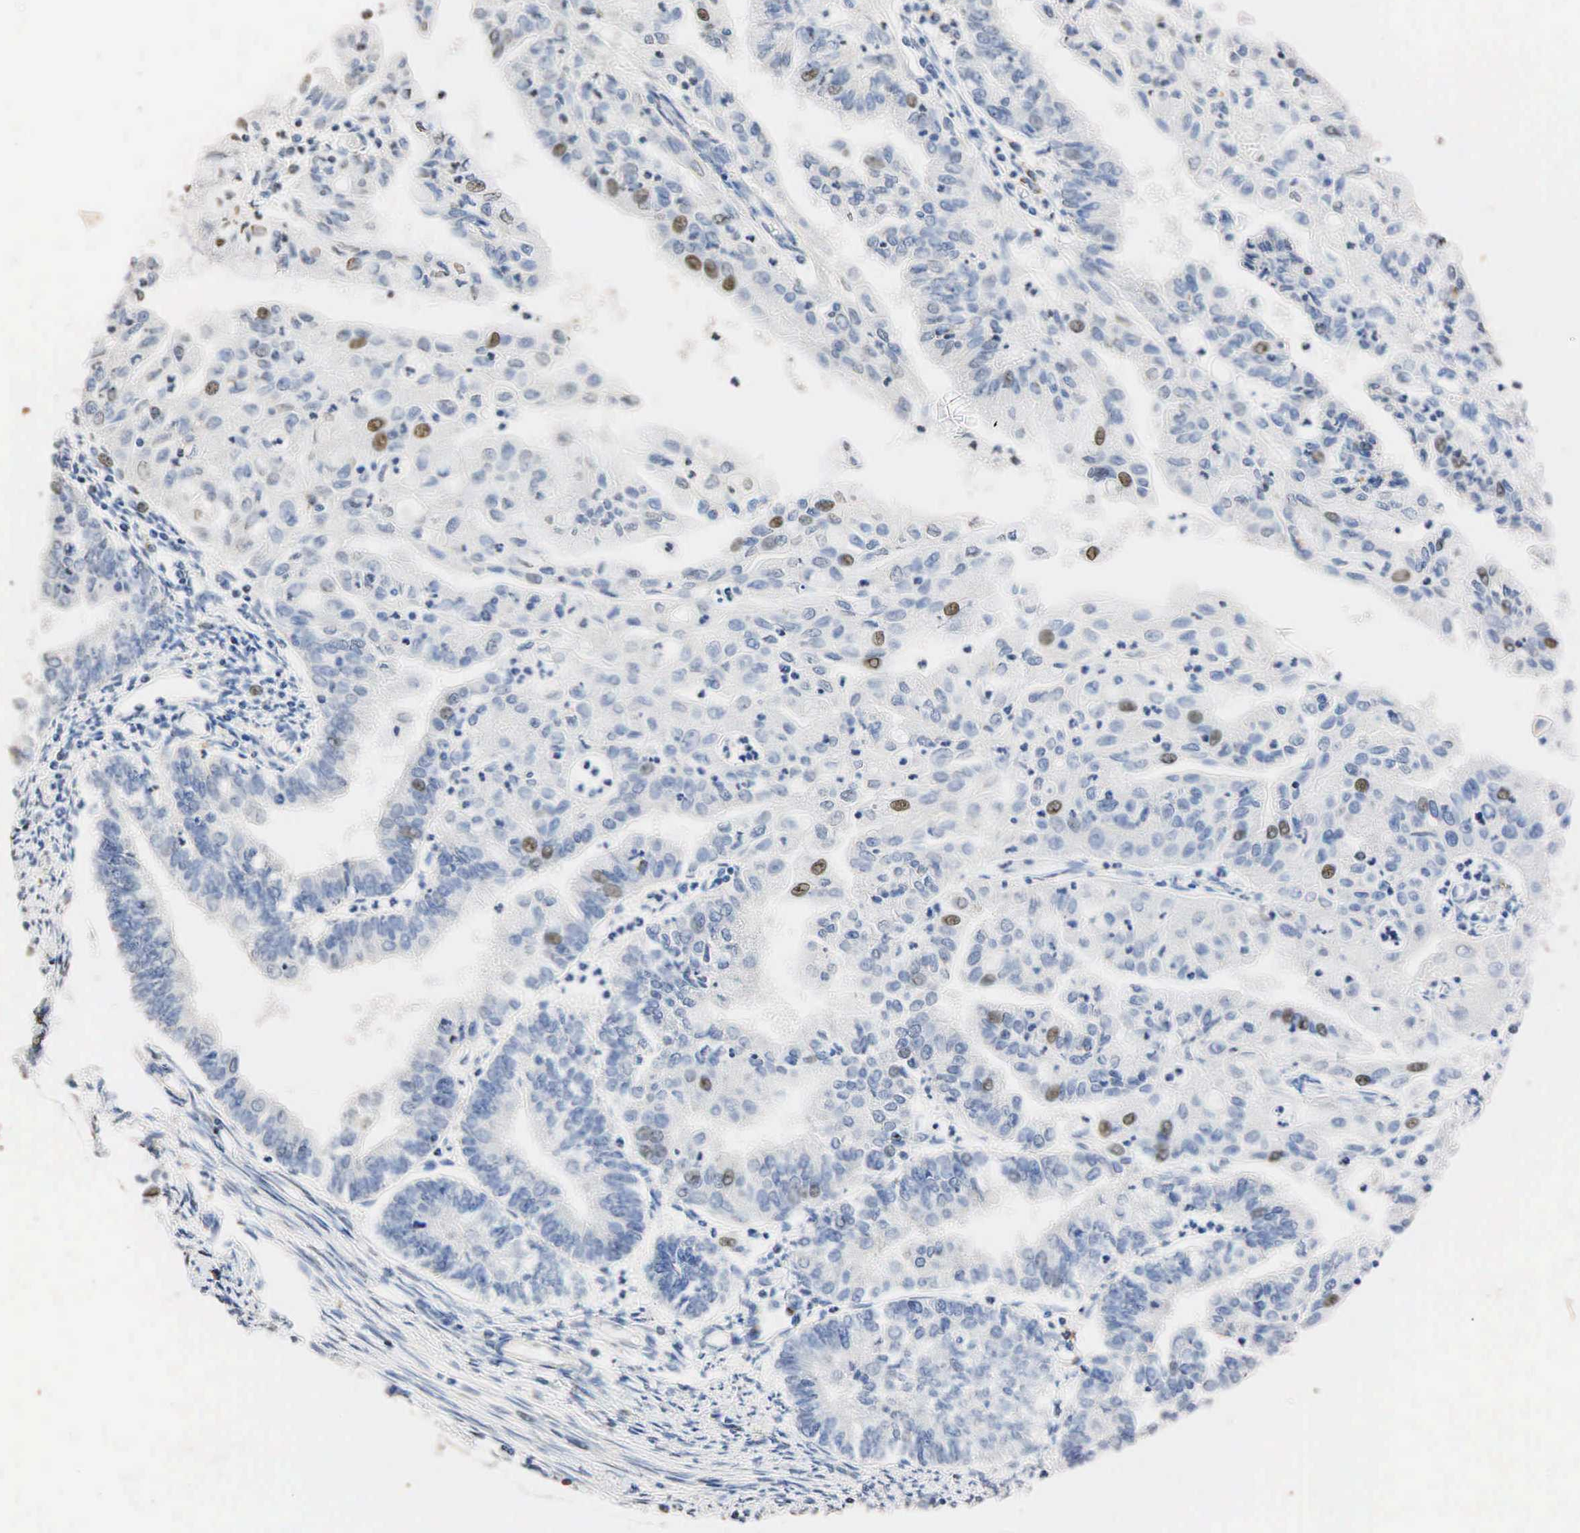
{"staining": {"intensity": "weak", "quantity": "<25%", "location": "nuclear"}, "tissue": "endometrial cancer", "cell_type": "Tumor cells", "image_type": "cancer", "snomed": [{"axis": "morphology", "description": "Adenocarcinoma, NOS"}, {"axis": "topography", "description": "Endometrium"}], "caption": "This is a image of immunohistochemistry (IHC) staining of adenocarcinoma (endometrial), which shows no expression in tumor cells.", "gene": "SYP", "patient": {"sex": "female", "age": 75}}